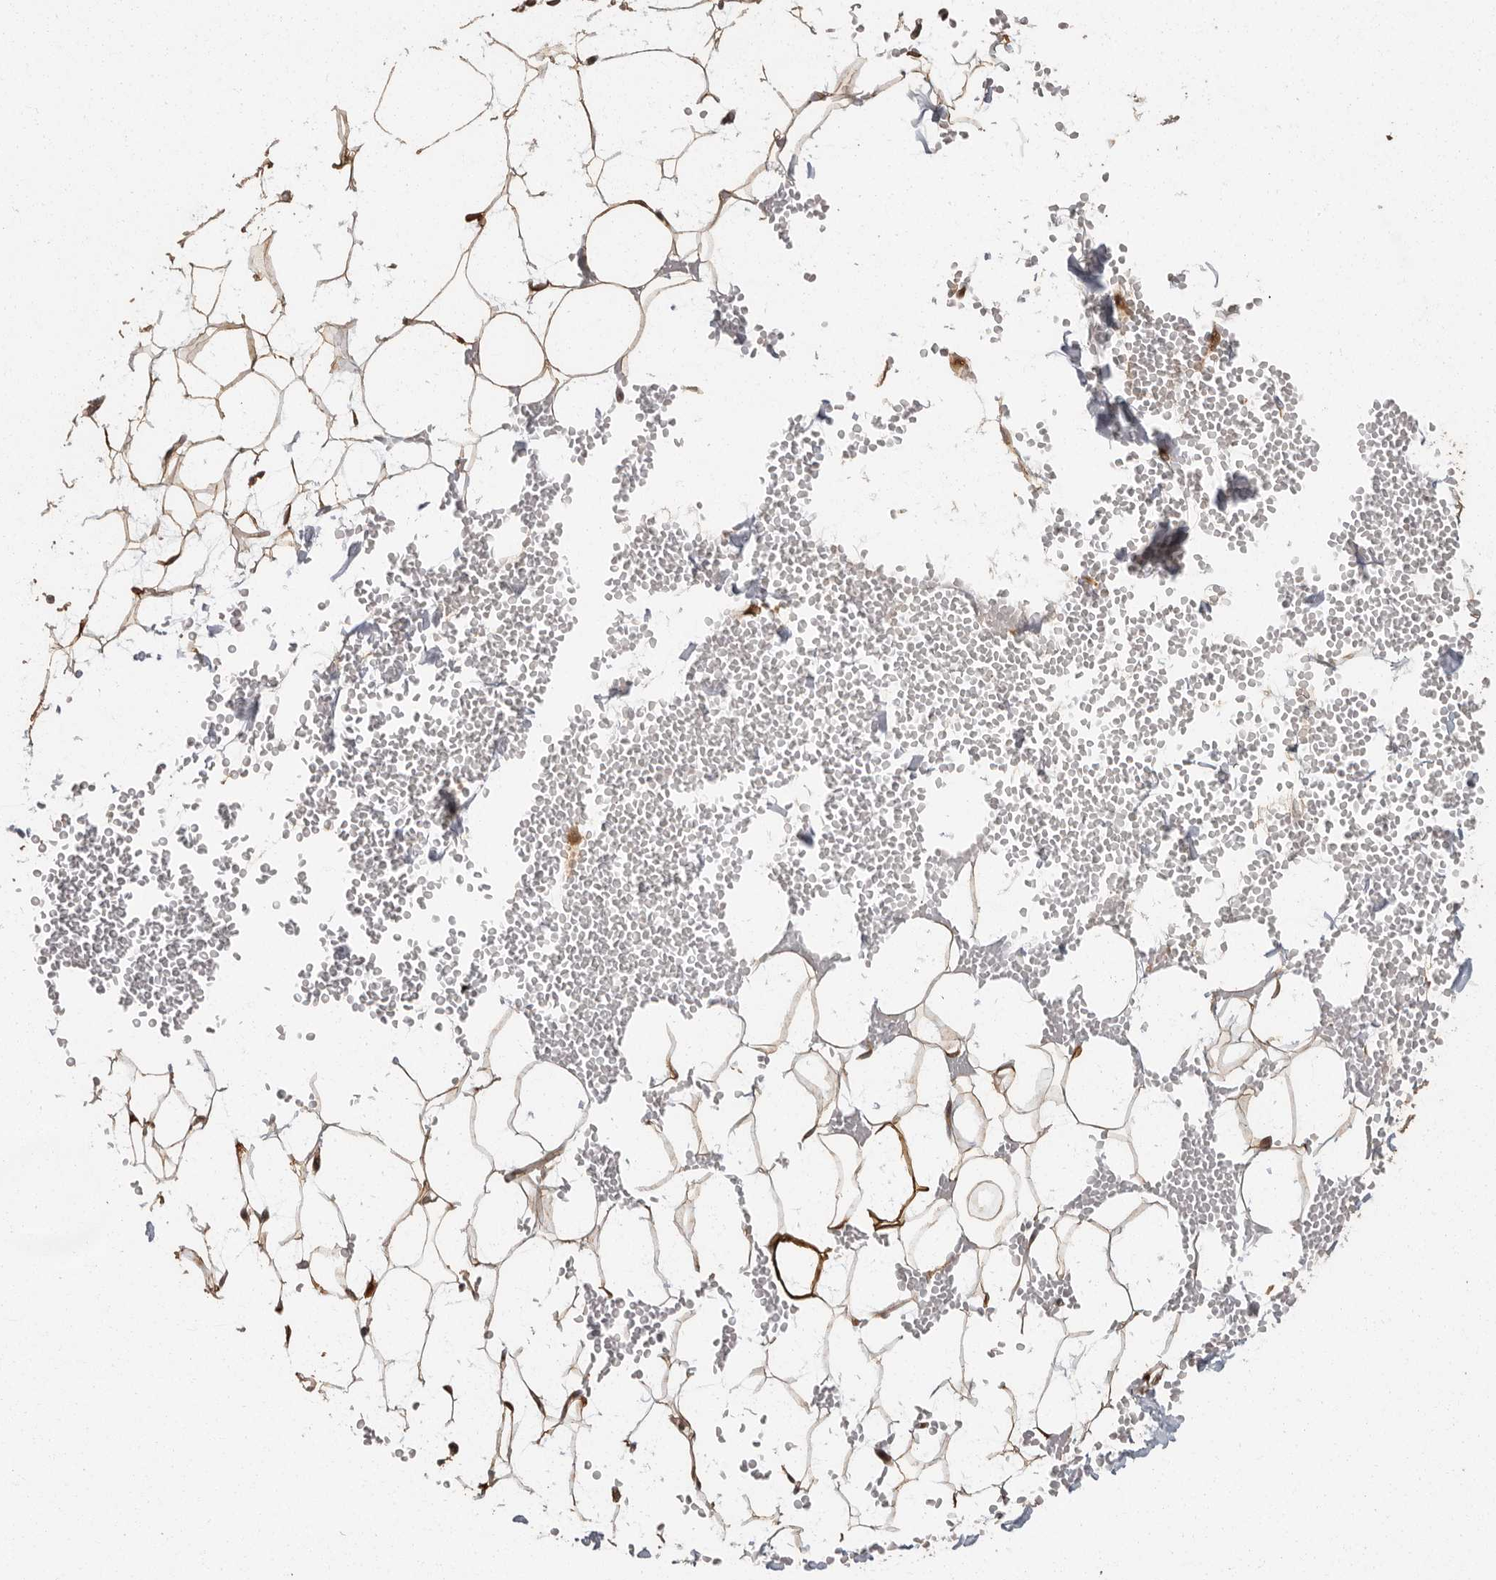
{"staining": {"intensity": "moderate", "quantity": ">75%", "location": "cytoplasmic/membranous"}, "tissue": "adipose tissue", "cell_type": "Adipocytes", "image_type": "normal", "snomed": [{"axis": "morphology", "description": "Normal tissue, NOS"}, {"axis": "topography", "description": "Breast"}], "caption": "This image reveals immunohistochemistry staining of normal adipose tissue, with medium moderate cytoplasmic/membranous expression in approximately >75% of adipocytes.", "gene": "SWT1", "patient": {"sex": "female", "age": 23}}